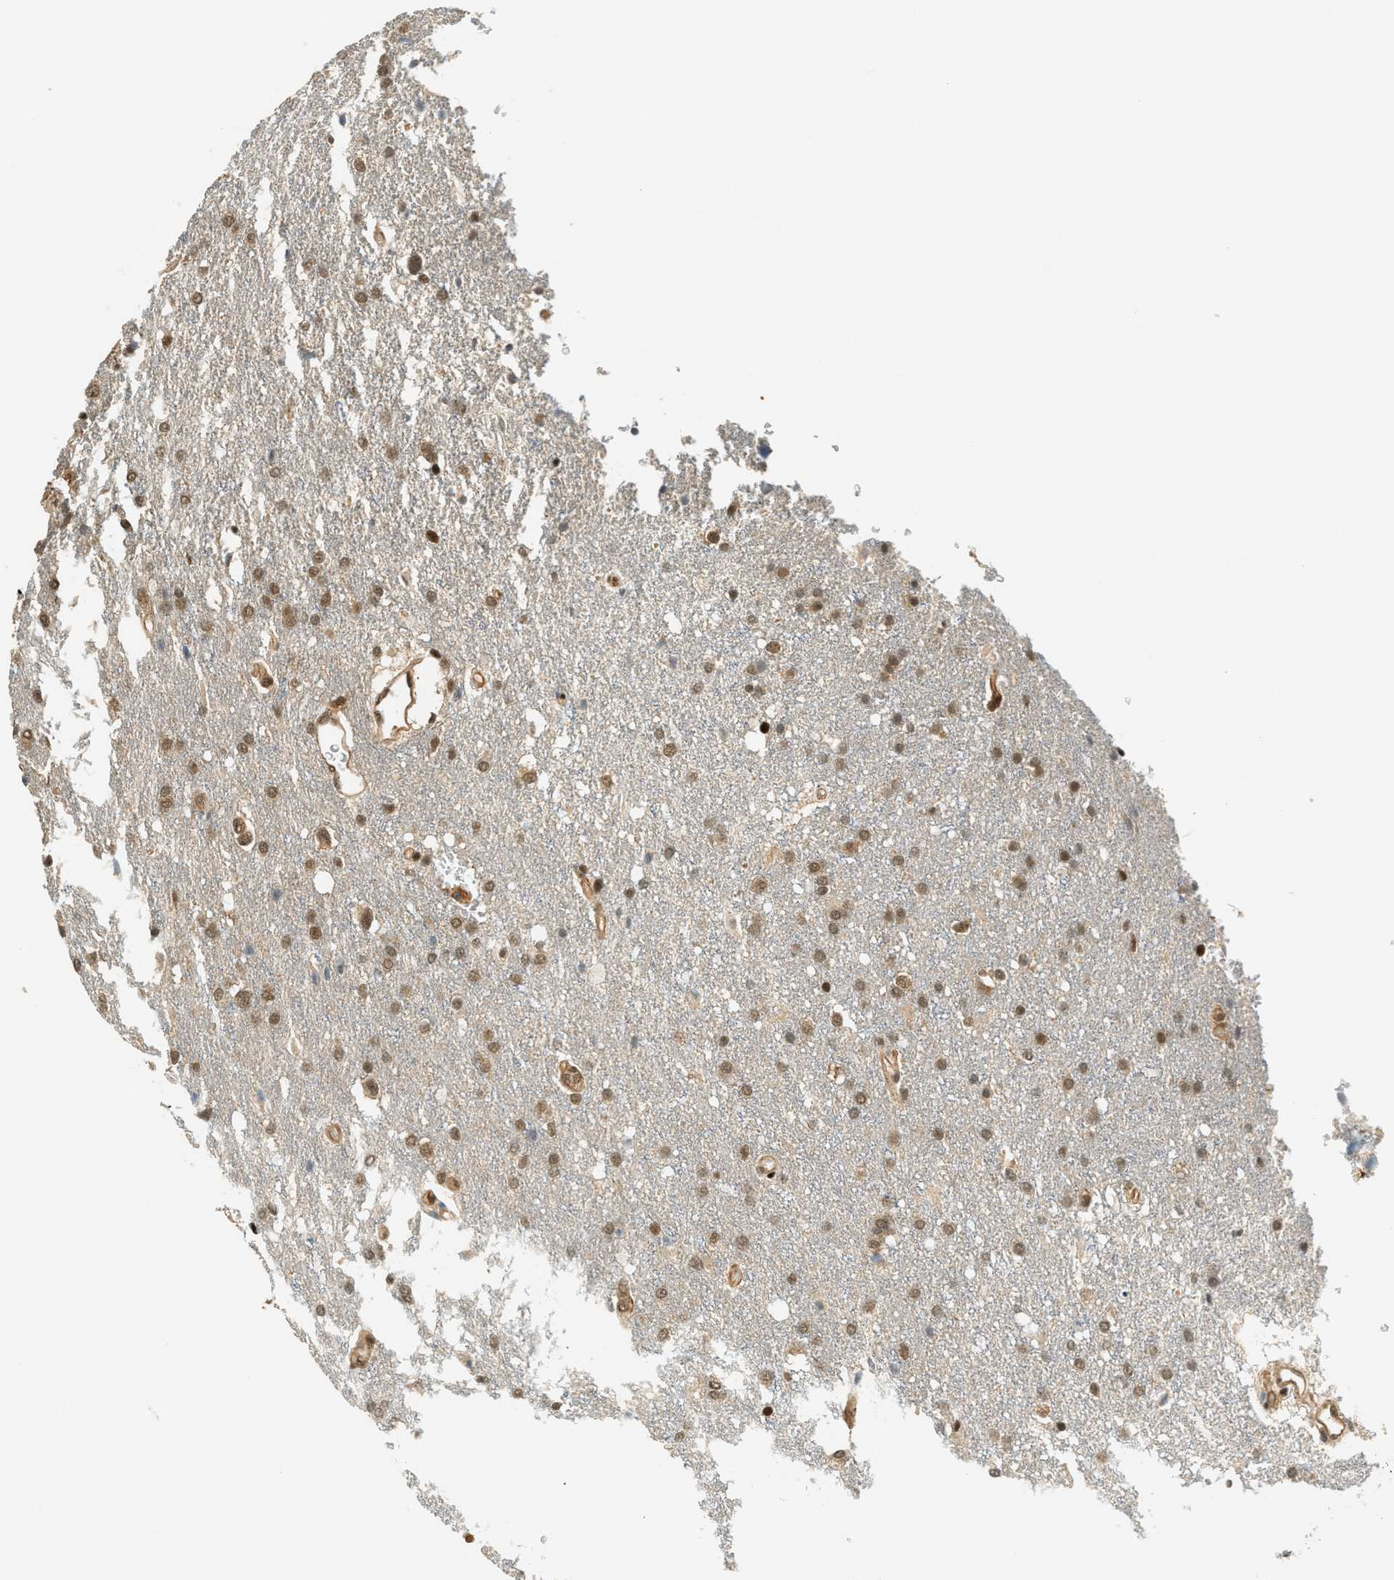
{"staining": {"intensity": "moderate", "quantity": ">75%", "location": "nuclear"}, "tissue": "glioma", "cell_type": "Tumor cells", "image_type": "cancer", "snomed": [{"axis": "morphology", "description": "Glioma, malignant, High grade"}, {"axis": "topography", "description": "Brain"}], "caption": "Immunohistochemistry (IHC) (DAB) staining of malignant glioma (high-grade) shows moderate nuclear protein staining in about >75% of tumor cells.", "gene": "FOXM1", "patient": {"sex": "female", "age": 58}}